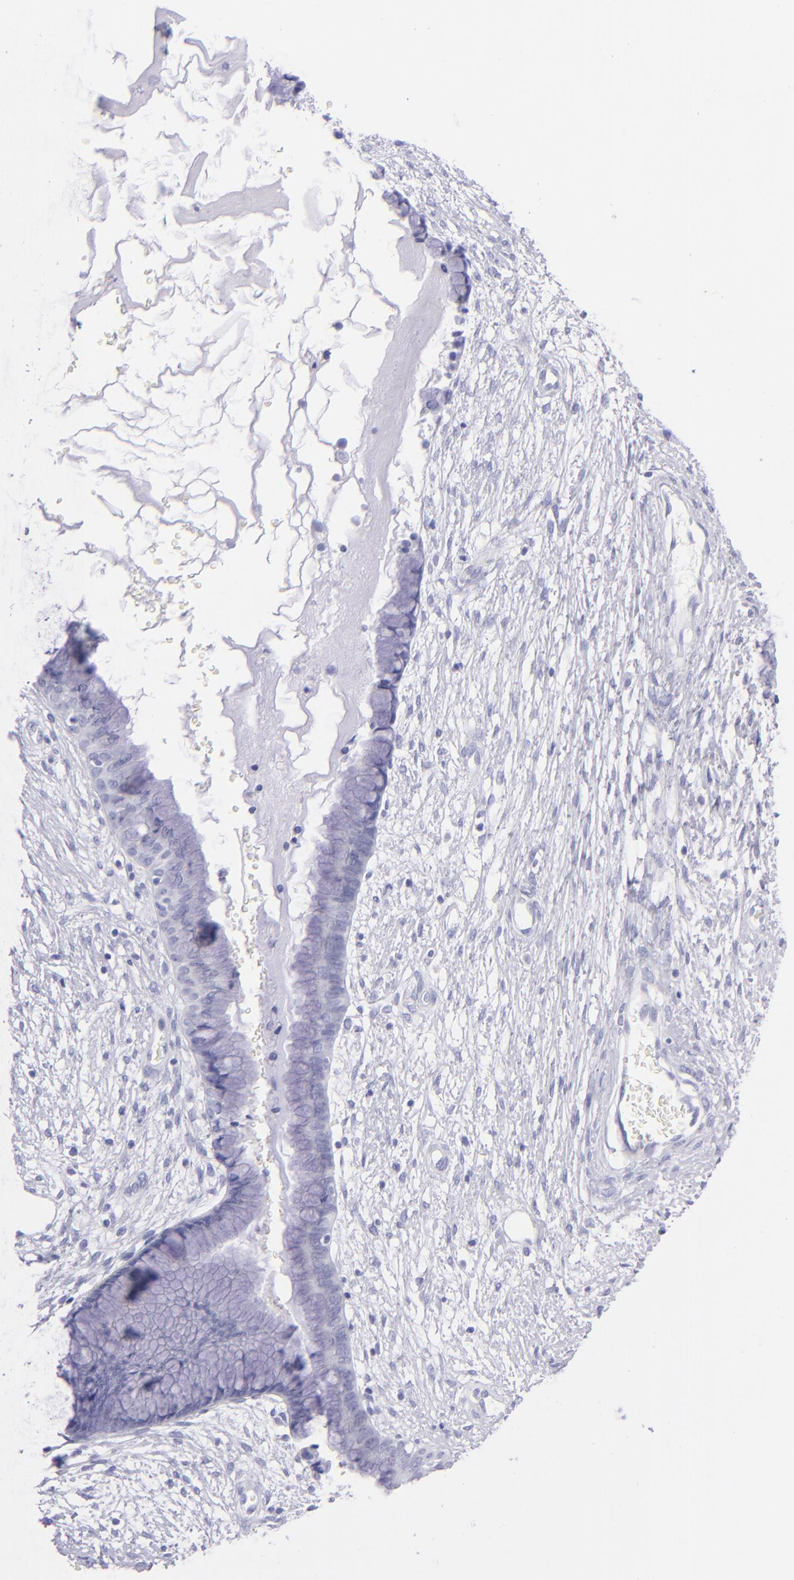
{"staining": {"intensity": "negative", "quantity": "none", "location": "none"}, "tissue": "cervix", "cell_type": "Glandular cells", "image_type": "normal", "snomed": [{"axis": "morphology", "description": "Normal tissue, NOS"}, {"axis": "topography", "description": "Cervix"}], "caption": "Protein analysis of unremarkable cervix shows no significant staining in glandular cells.", "gene": "CD72", "patient": {"sex": "female", "age": 55}}